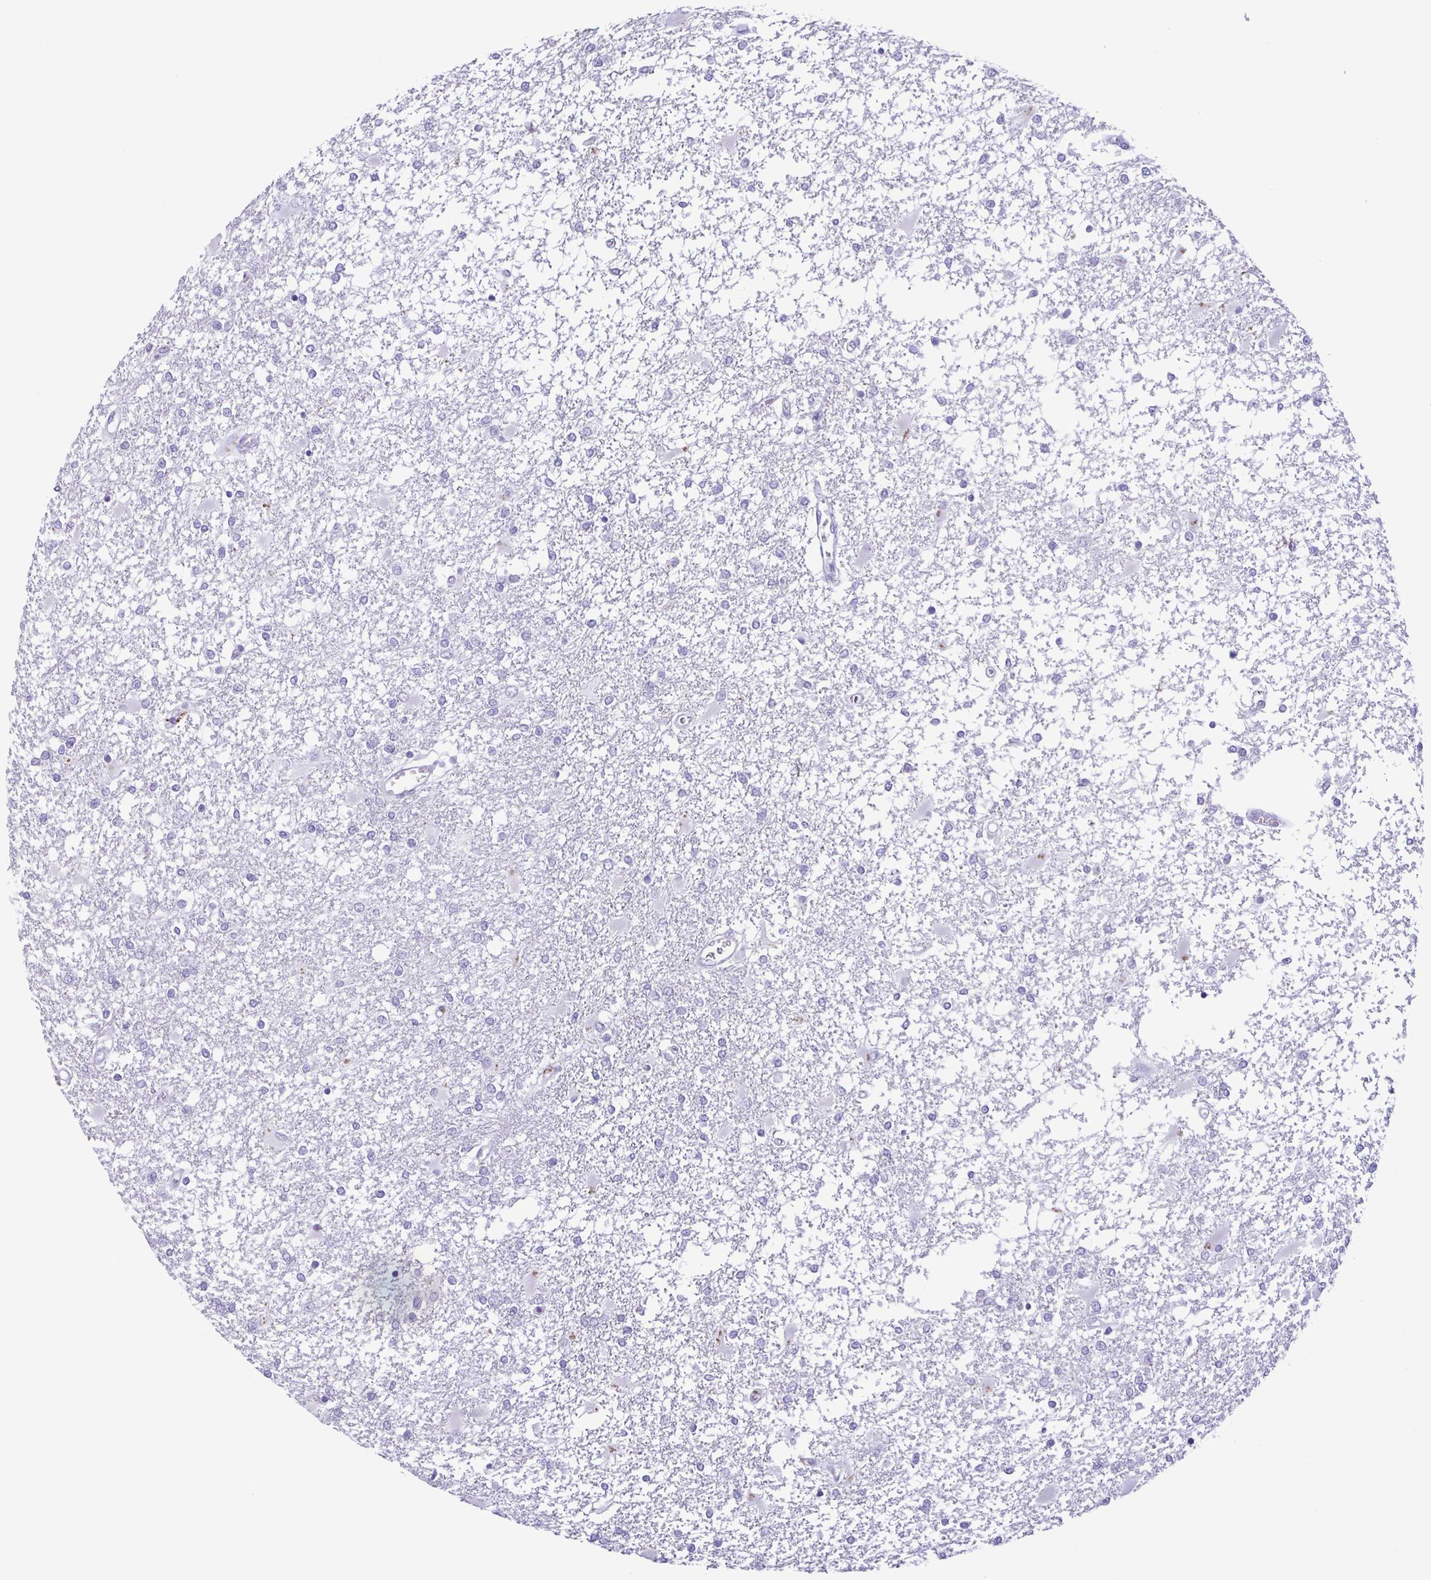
{"staining": {"intensity": "negative", "quantity": "none", "location": "none"}, "tissue": "glioma", "cell_type": "Tumor cells", "image_type": "cancer", "snomed": [{"axis": "morphology", "description": "Glioma, malignant, High grade"}, {"axis": "topography", "description": "Cerebral cortex"}], "caption": "Immunohistochemistry histopathology image of neoplastic tissue: malignant high-grade glioma stained with DAB (3,3'-diaminobenzidine) displays no significant protein staining in tumor cells.", "gene": "LTF", "patient": {"sex": "male", "age": 79}}